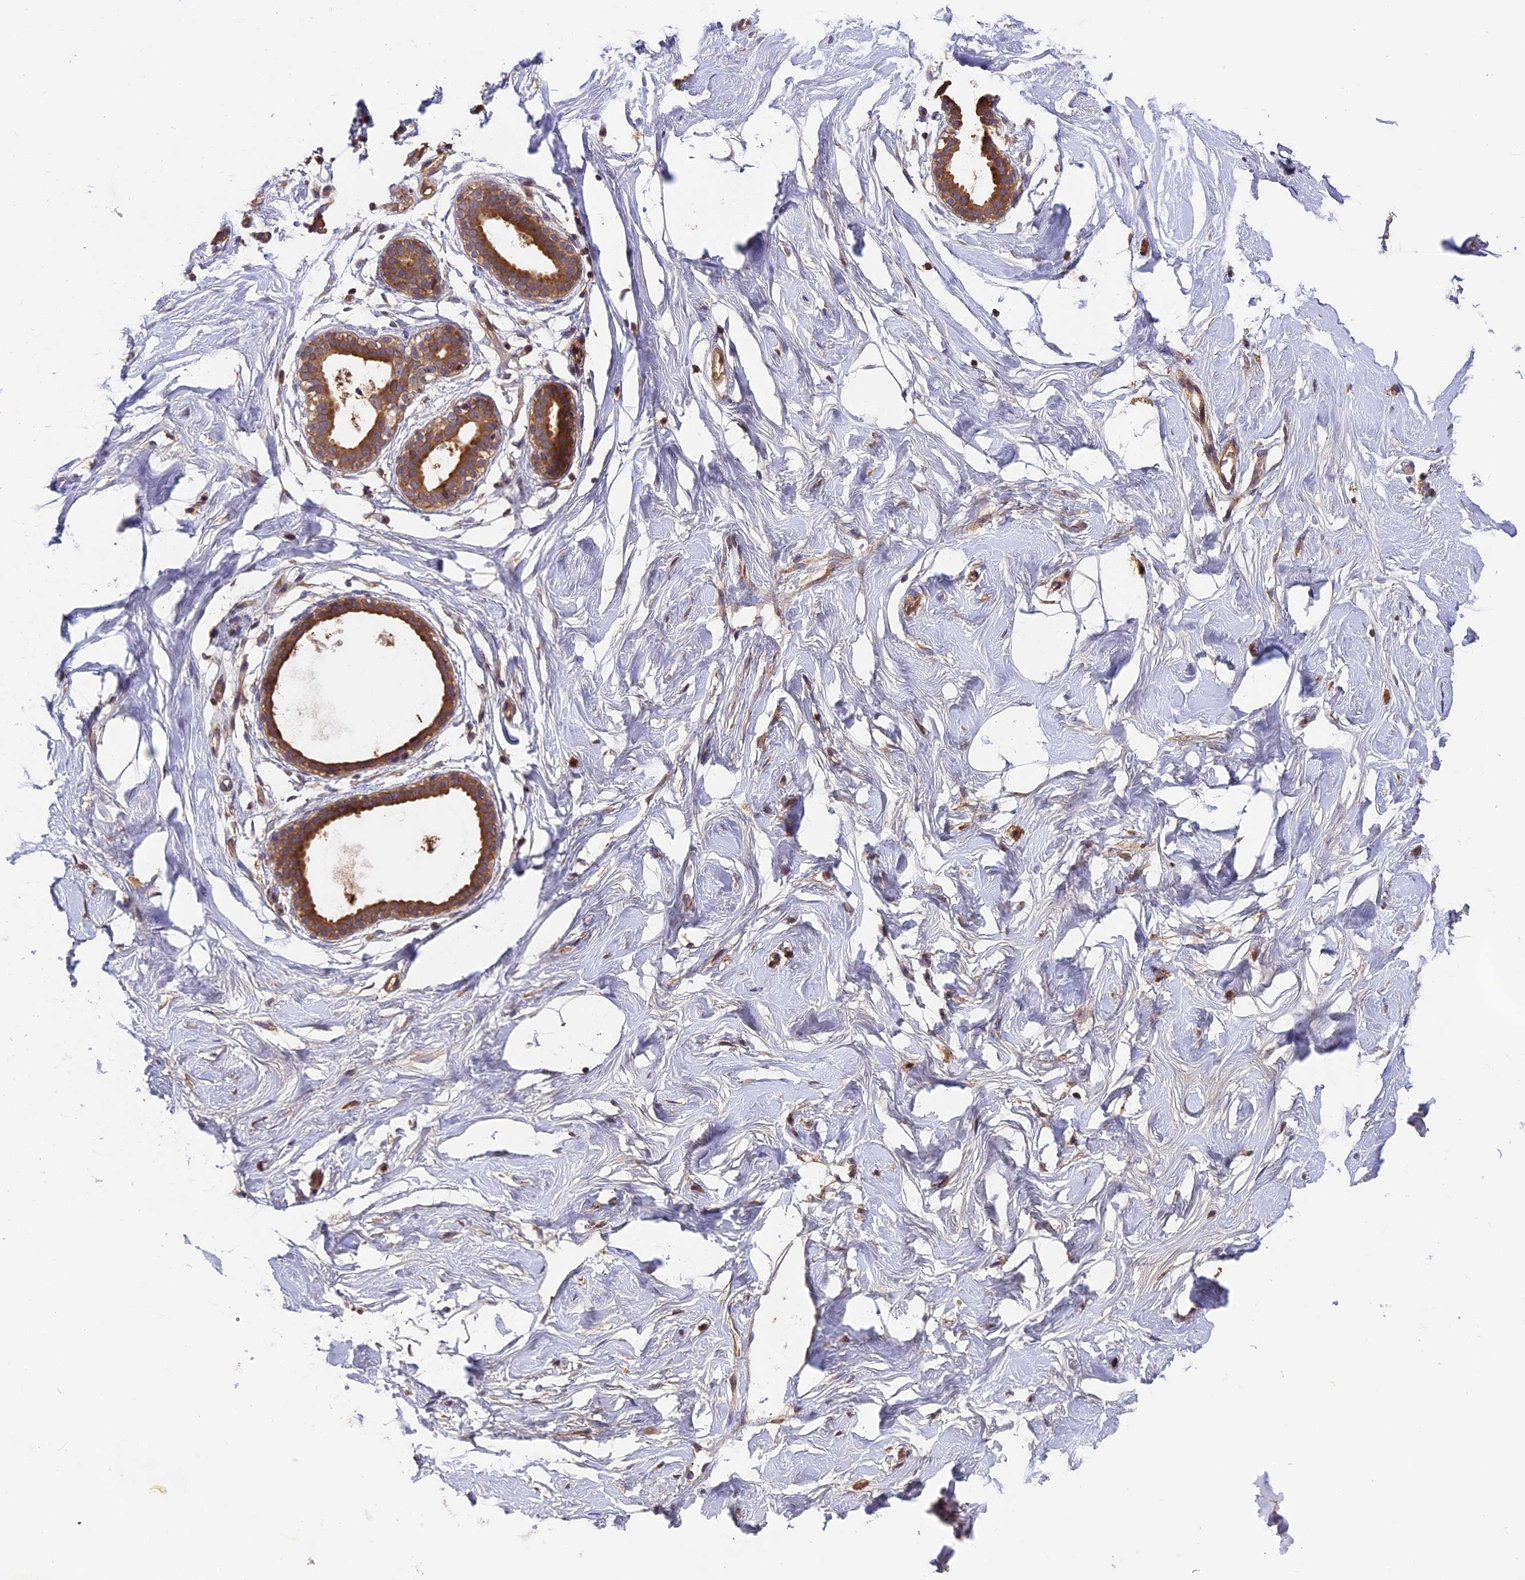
{"staining": {"intensity": "weak", "quantity": "25%-75%", "location": "cytoplasmic/membranous"}, "tissue": "breast", "cell_type": "Adipocytes", "image_type": "normal", "snomed": [{"axis": "morphology", "description": "Normal tissue, NOS"}, {"axis": "morphology", "description": "Adenoma, NOS"}, {"axis": "topography", "description": "Breast"}], "caption": "IHC of benign human breast demonstrates low levels of weak cytoplasmic/membranous positivity in about 25%-75% of adipocytes.", "gene": "SETD6", "patient": {"sex": "female", "age": 23}}